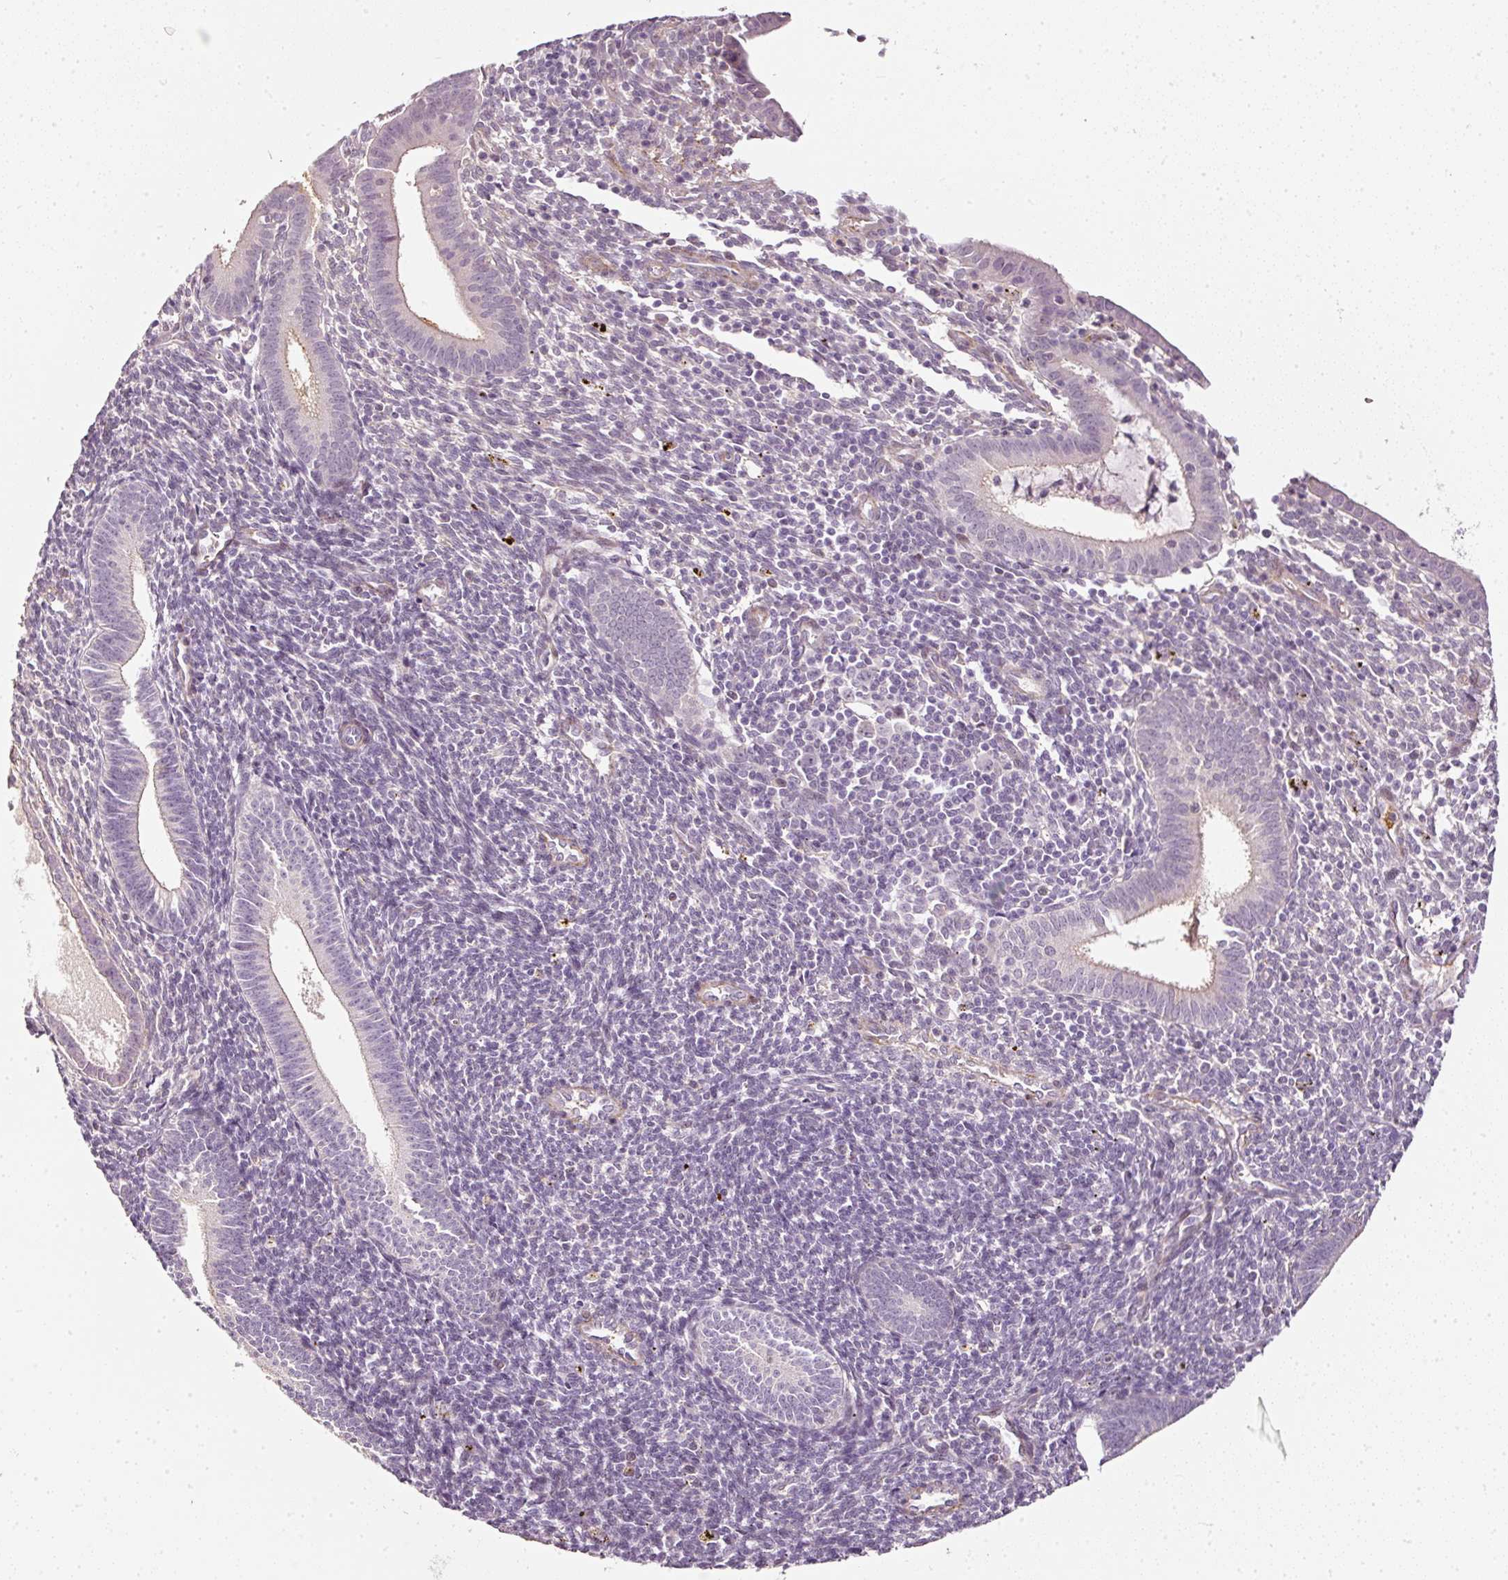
{"staining": {"intensity": "negative", "quantity": "none", "location": "none"}, "tissue": "endometrium", "cell_type": "Cells in endometrial stroma", "image_type": "normal", "snomed": [{"axis": "morphology", "description": "Normal tissue, NOS"}, {"axis": "topography", "description": "Endometrium"}], "caption": "An immunohistochemistry (IHC) micrograph of unremarkable endometrium is shown. There is no staining in cells in endometrial stroma of endometrium. (Brightfield microscopy of DAB immunohistochemistry (IHC) at high magnification).", "gene": "TOGARAM1", "patient": {"sex": "female", "age": 41}}